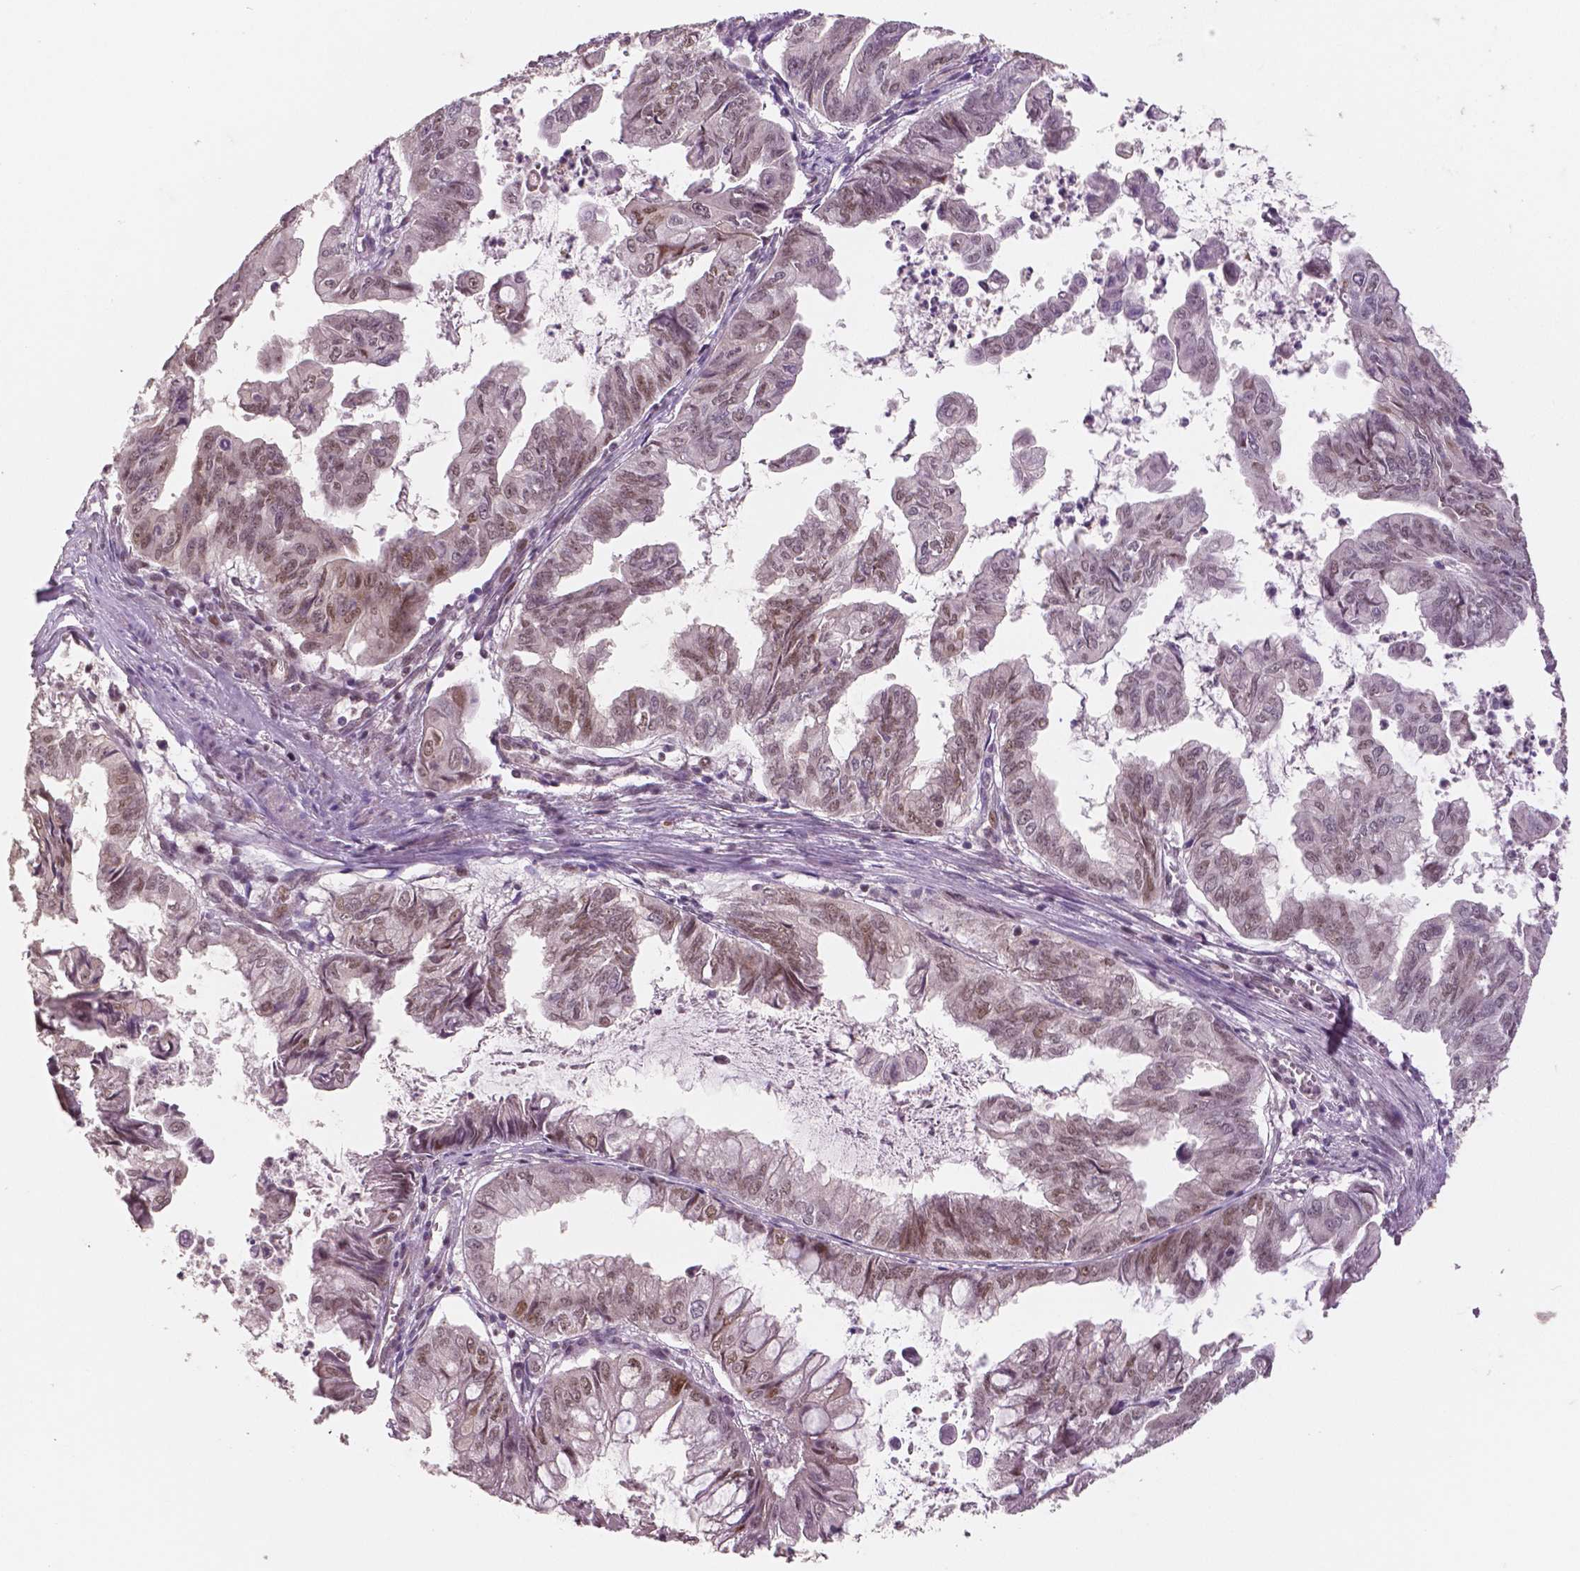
{"staining": {"intensity": "weak", "quantity": "<25%", "location": "cytoplasmic/membranous,nuclear"}, "tissue": "stomach cancer", "cell_type": "Tumor cells", "image_type": "cancer", "snomed": [{"axis": "morphology", "description": "Adenocarcinoma, NOS"}, {"axis": "topography", "description": "Stomach, upper"}], "caption": "High power microscopy photomicrograph of an immunohistochemistry (IHC) histopathology image of stomach cancer, revealing no significant expression in tumor cells.", "gene": "STAT3", "patient": {"sex": "male", "age": 80}}